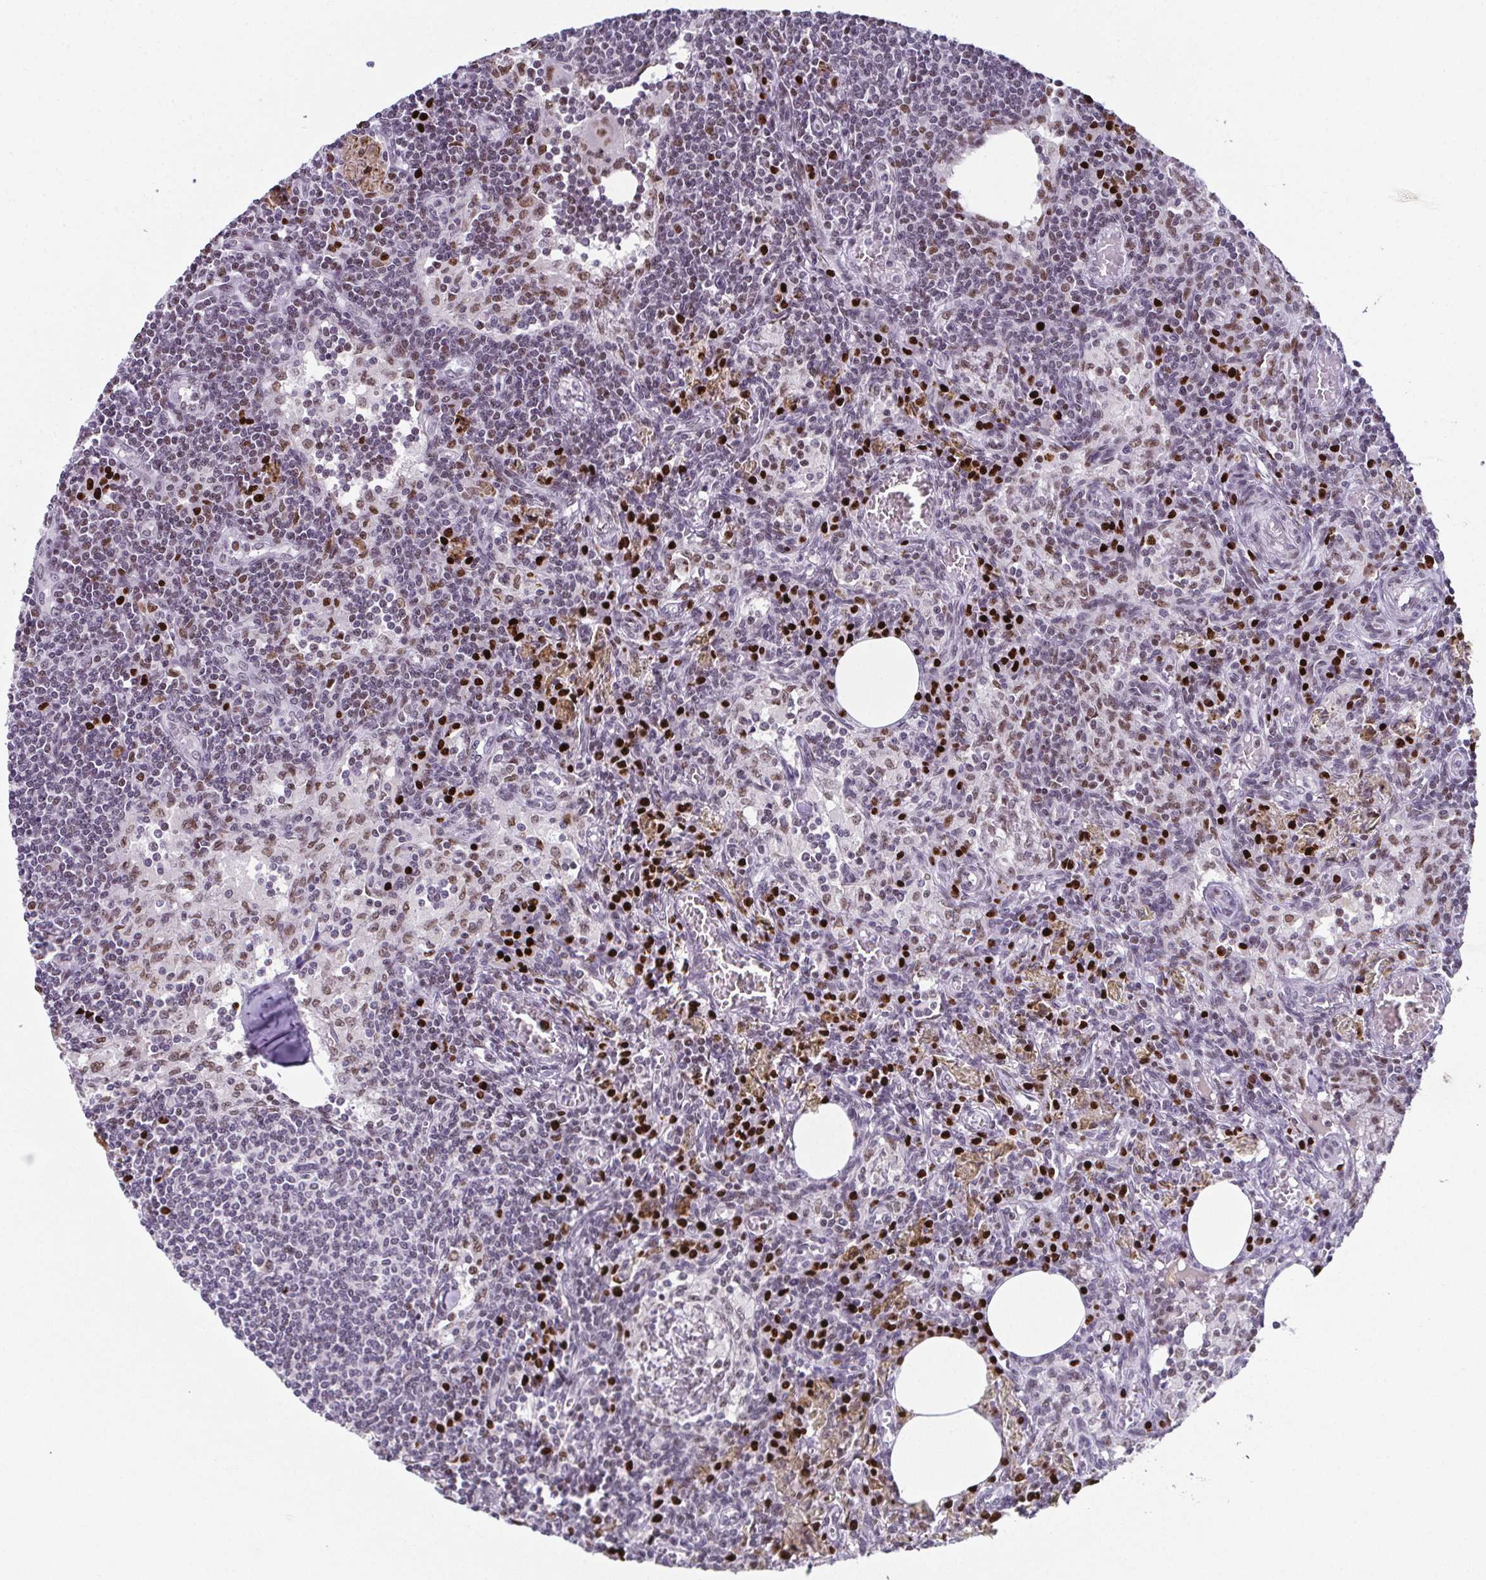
{"staining": {"intensity": "strong", "quantity": "<25%", "location": "nuclear"}, "tissue": "lymph node", "cell_type": "Germinal center cells", "image_type": "normal", "snomed": [{"axis": "morphology", "description": "Normal tissue, NOS"}, {"axis": "topography", "description": "Lymph node"}], "caption": "The image shows staining of unremarkable lymph node, revealing strong nuclear protein positivity (brown color) within germinal center cells.", "gene": "RB1", "patient": {"sex": "female", "age": 69}}